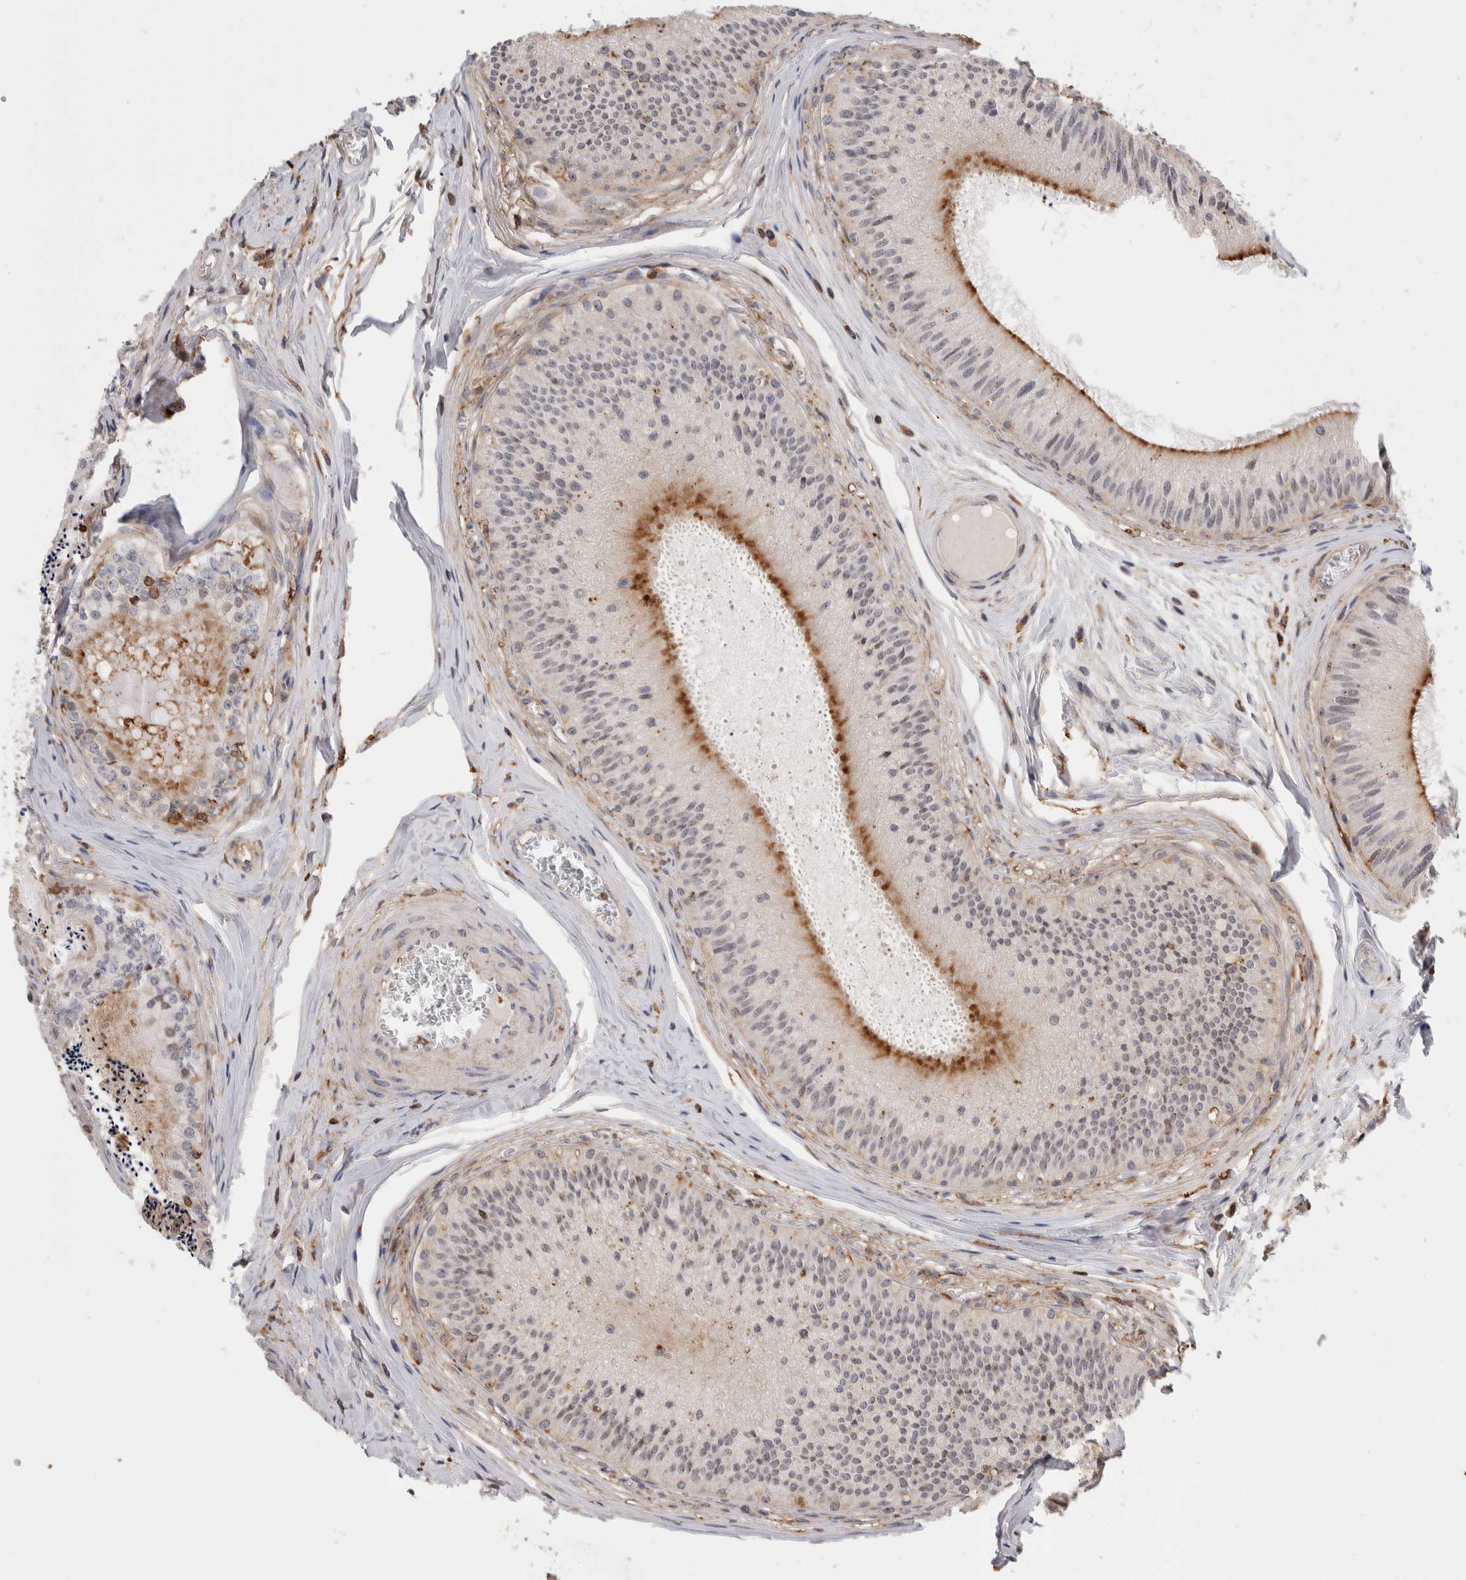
{"staining": {"intensity": "strong", "quantity": "<25%", "location": "cytoplasmic/membranous"}, "tissue": "epididymis", "cell_type": "Glandular cells", "image_type": "normal", "snomed": [{"axis": "morphology", "description": "Normal tissue, NOS"}, {"axis": "topography", "description": "Epididymis"}], "caption": "Normal epididymis displays strong cytoplasmic/membranous expression in approximately <25% of glandular cells, visualized by immunohistochemistry. The staining was performed using DAB (3,3'-diaminobenzidine) to visualize the protein expression in brown, while the nuclei were stained in blue with hematoxylin (Magnification: 20x).", "gene": "CCDC88B", "patient": {"sex": "male", "age": 31}}